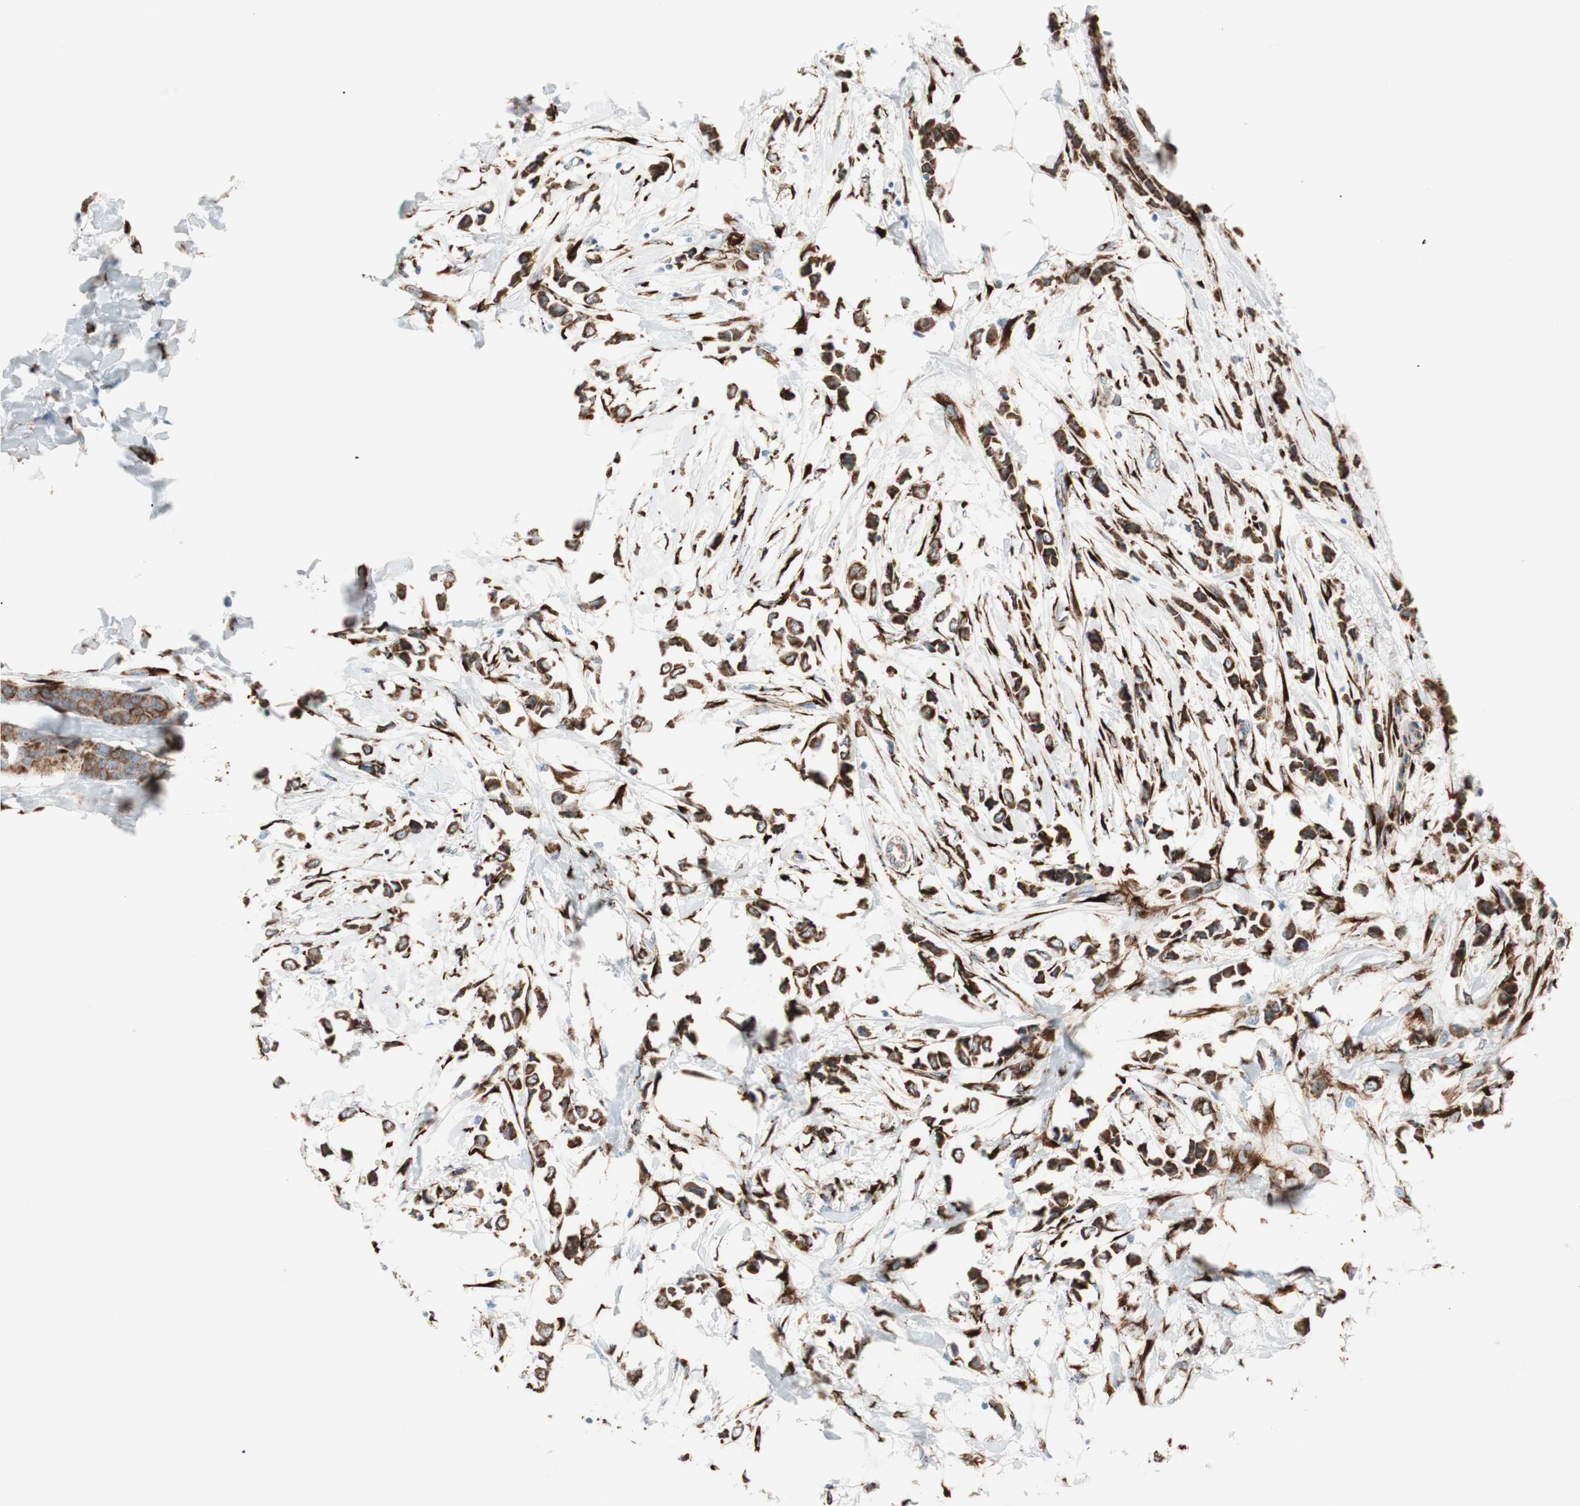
{"staining": {"intensity": "strong", "quantity": ">75%", "location": "cytoplasmic/membranous"}, "tissue": "breast cancer", "cell_type": "Tumor cells", "image_type": "cancer", "snomed": [{"axis": "morphology", "description": "Lobular carcinoma"}, {"axis": "topography", "description": "Breast"}], "caption": "Human breast cancer (lobular carcinoma) stained with a brown dye reveals strong cytoplasmic/membranous positive expression in approximately >75% of tumor cells.", "gene": "P4HTM", "patient": {"sex": "female", "age": 51}}